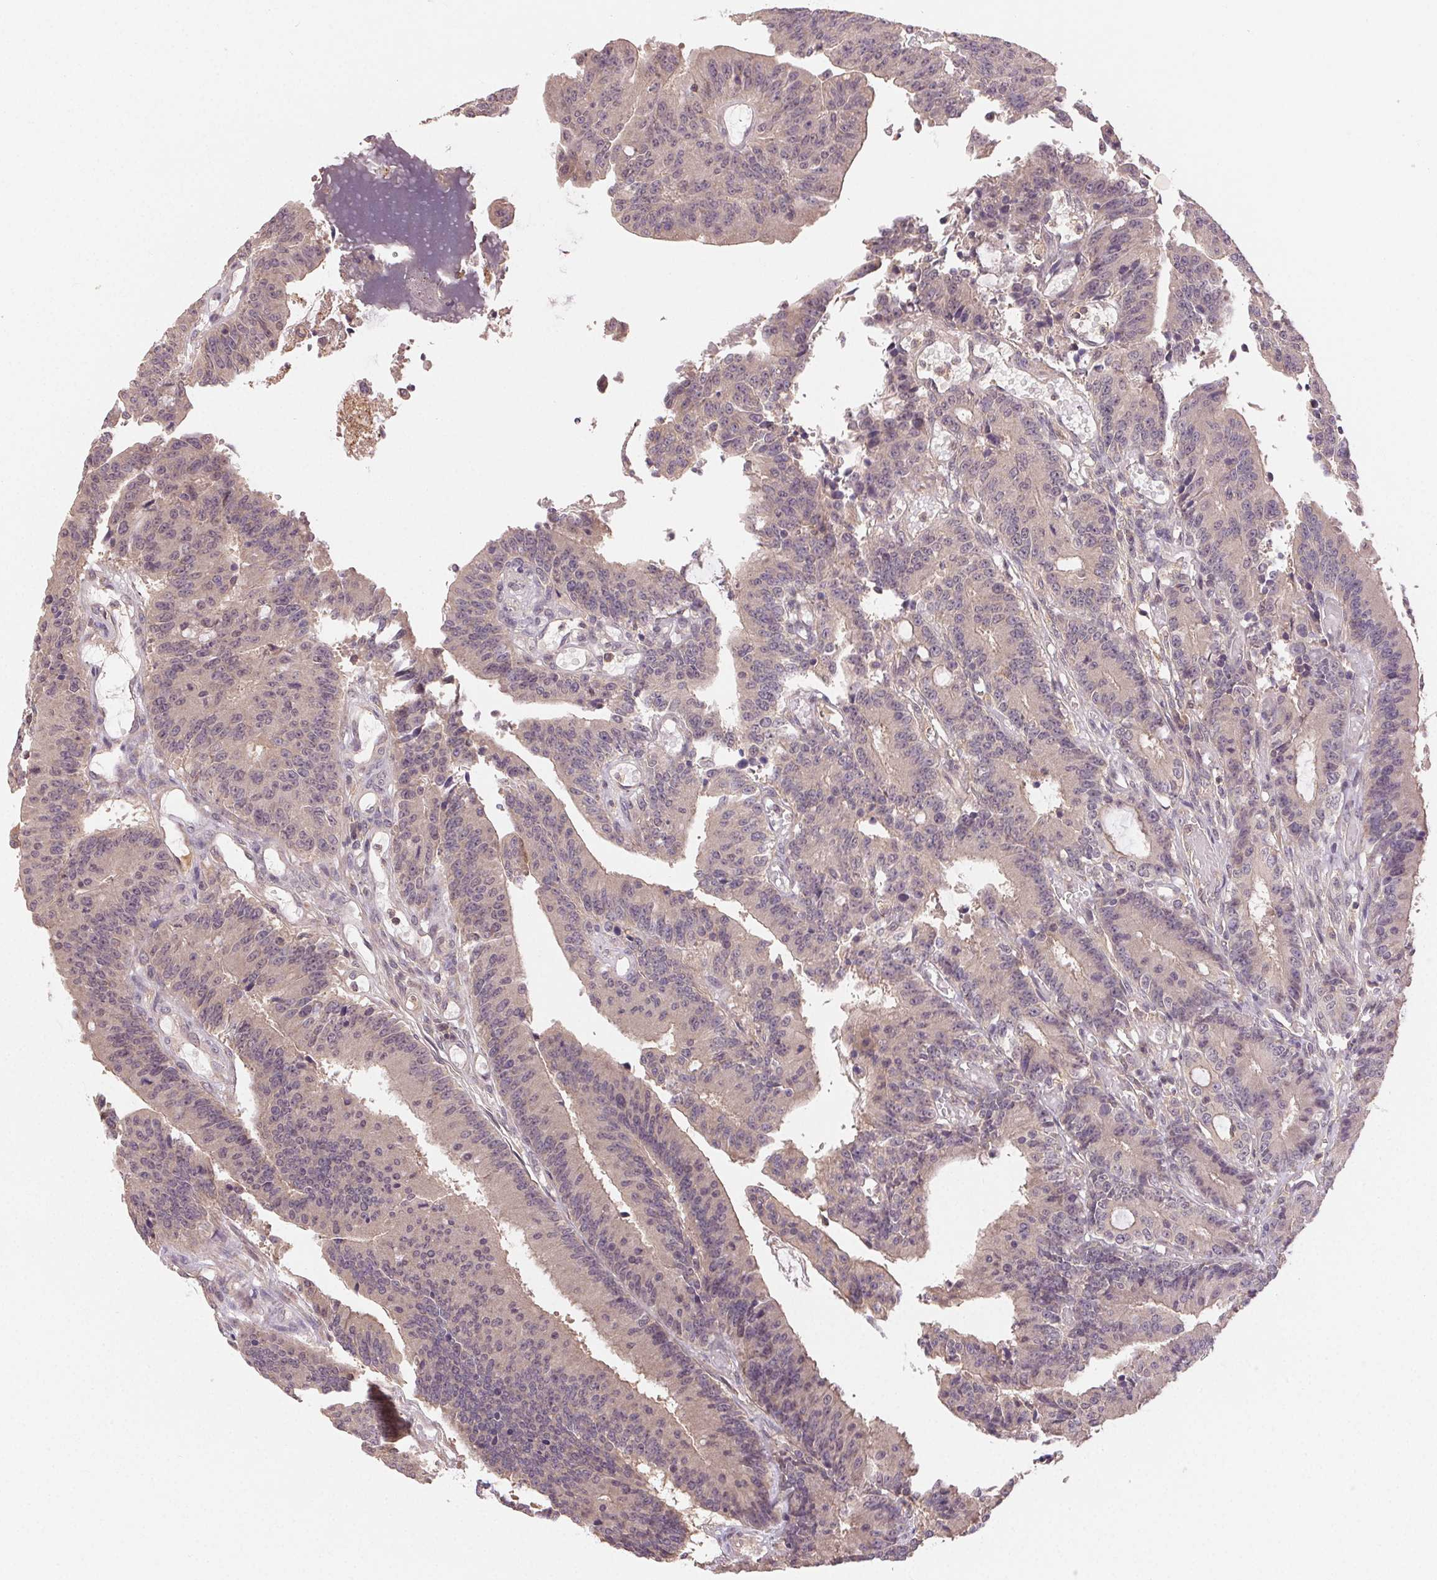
{"staining": {"intensity": "weak", "quantity": "<25%", "location": "cytoplasmic/membranous"}, "tissue": "colorectal cancer", "cell_type": "Tumor cells", "image_type": "cancer", "snomed": [{"axis": "morphology", "description": "Adenocarcinoma, NOS"}, {"axis": "topography", "description": "Colon"}], "caption": "The IHC histopathology image has no significant positivity in tumor cells of colorectal adenocarcinoma tissue. (DAB immunohistochemistry (IHC) with hematoxylin counter stain).", "gene": "MAPKAPK2", "patient": {"sex": "female", "age": 78}}